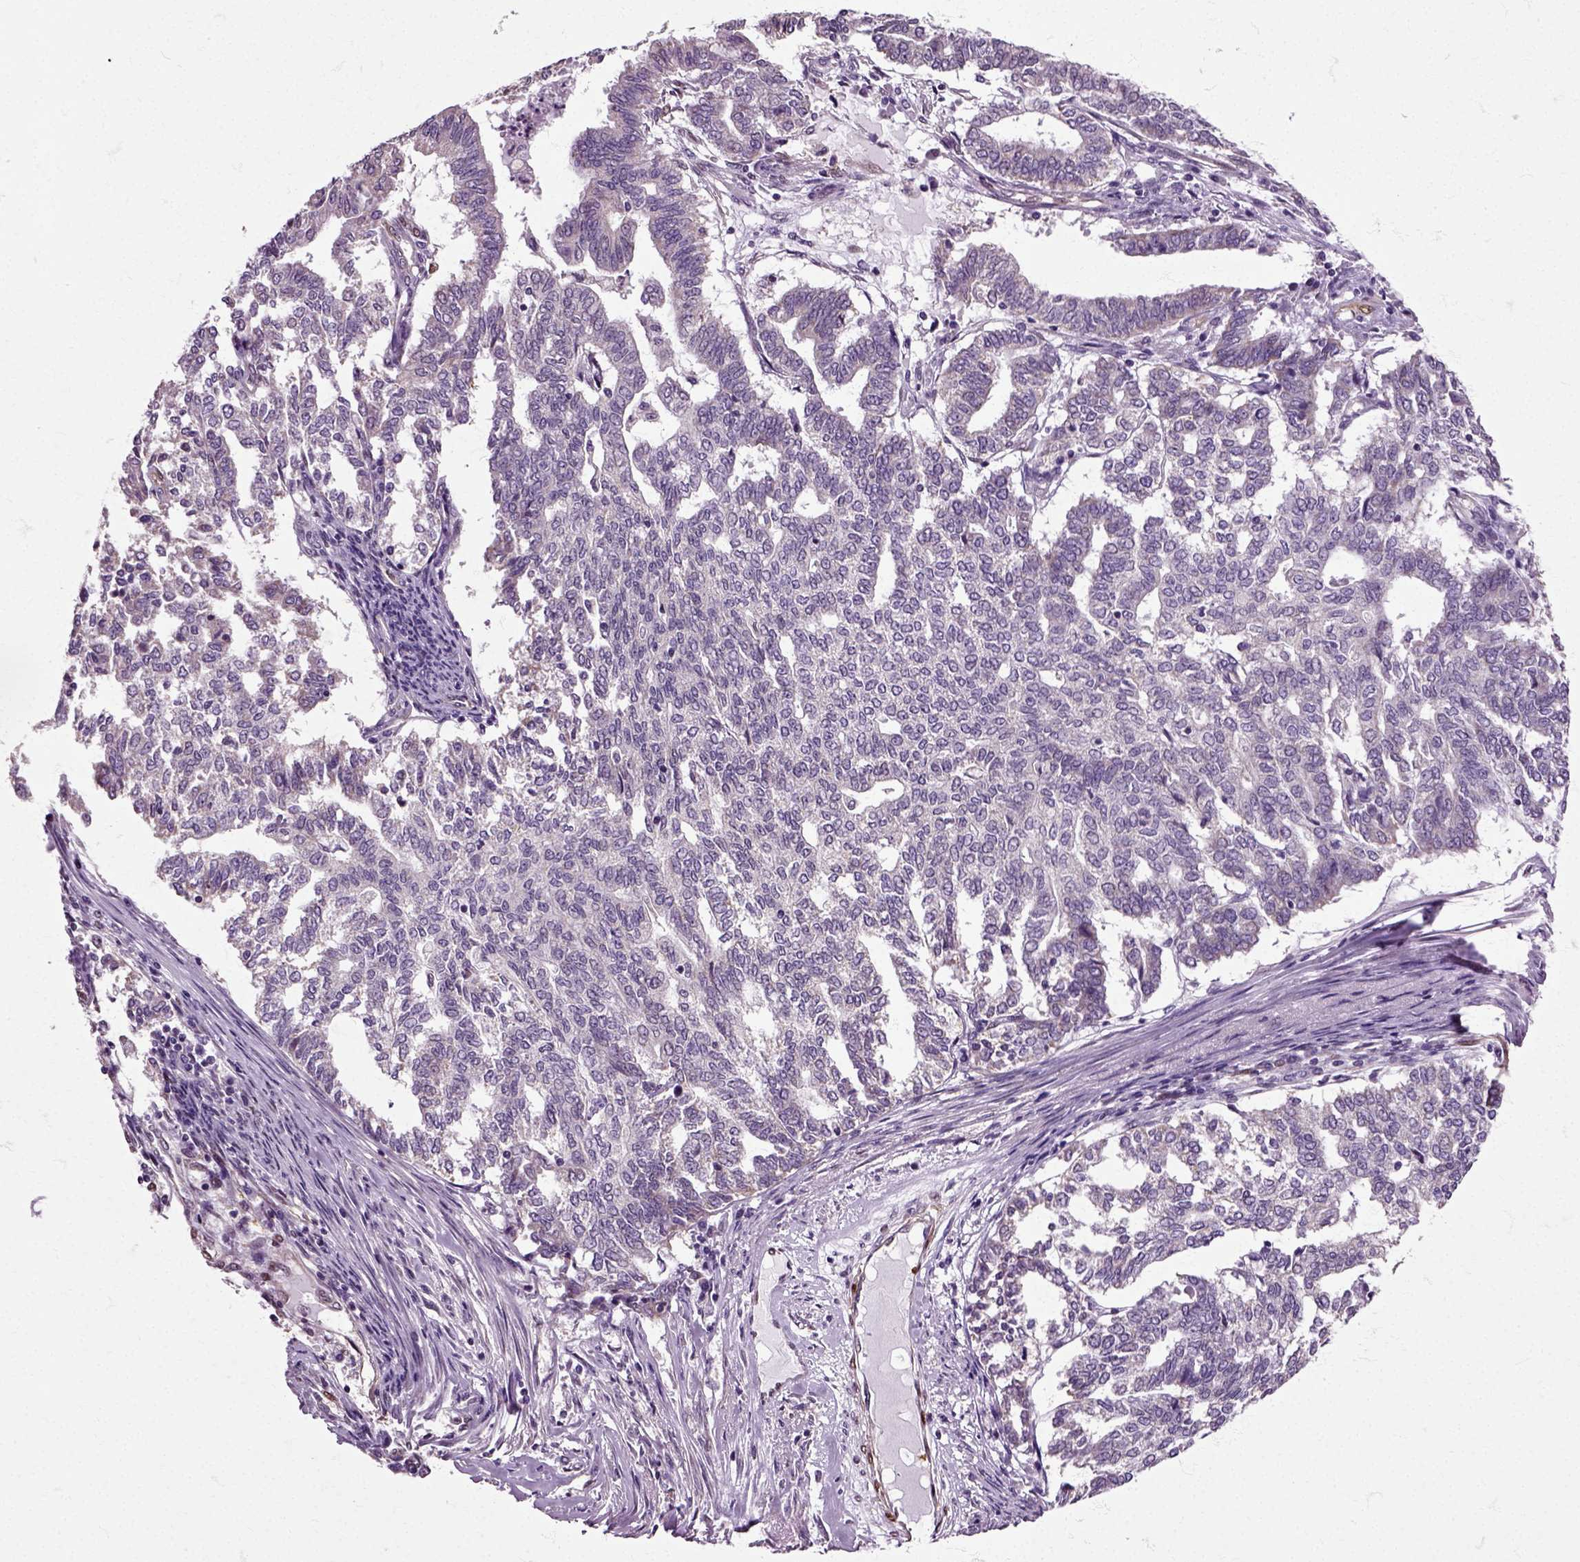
{"staining": {"intensity": "negative", "quantity": "none", "location": "none"}, "tissue": "endometrial cancer", "cell_type": "Tumor cells", "image_type": "cancer", "snomed": [{"axis": "morphology", "description": "Adenocarcinoma, NOS"}, {"axis": "topography", "description": "Endometrium"}], "caption": "Immunohistochemistry (IHC) image of human endometrial cancer (adenocarcinoma) stained for a protein (brown), which shows no positivity in tumor cells. (Stains: DAB immunohistochemistry with hematoxylin counter stain, Microscopy: brightfield microscopy at high magnification).", "gene": "HSPA2", "patient": {"sex": "female", "age": 79}}